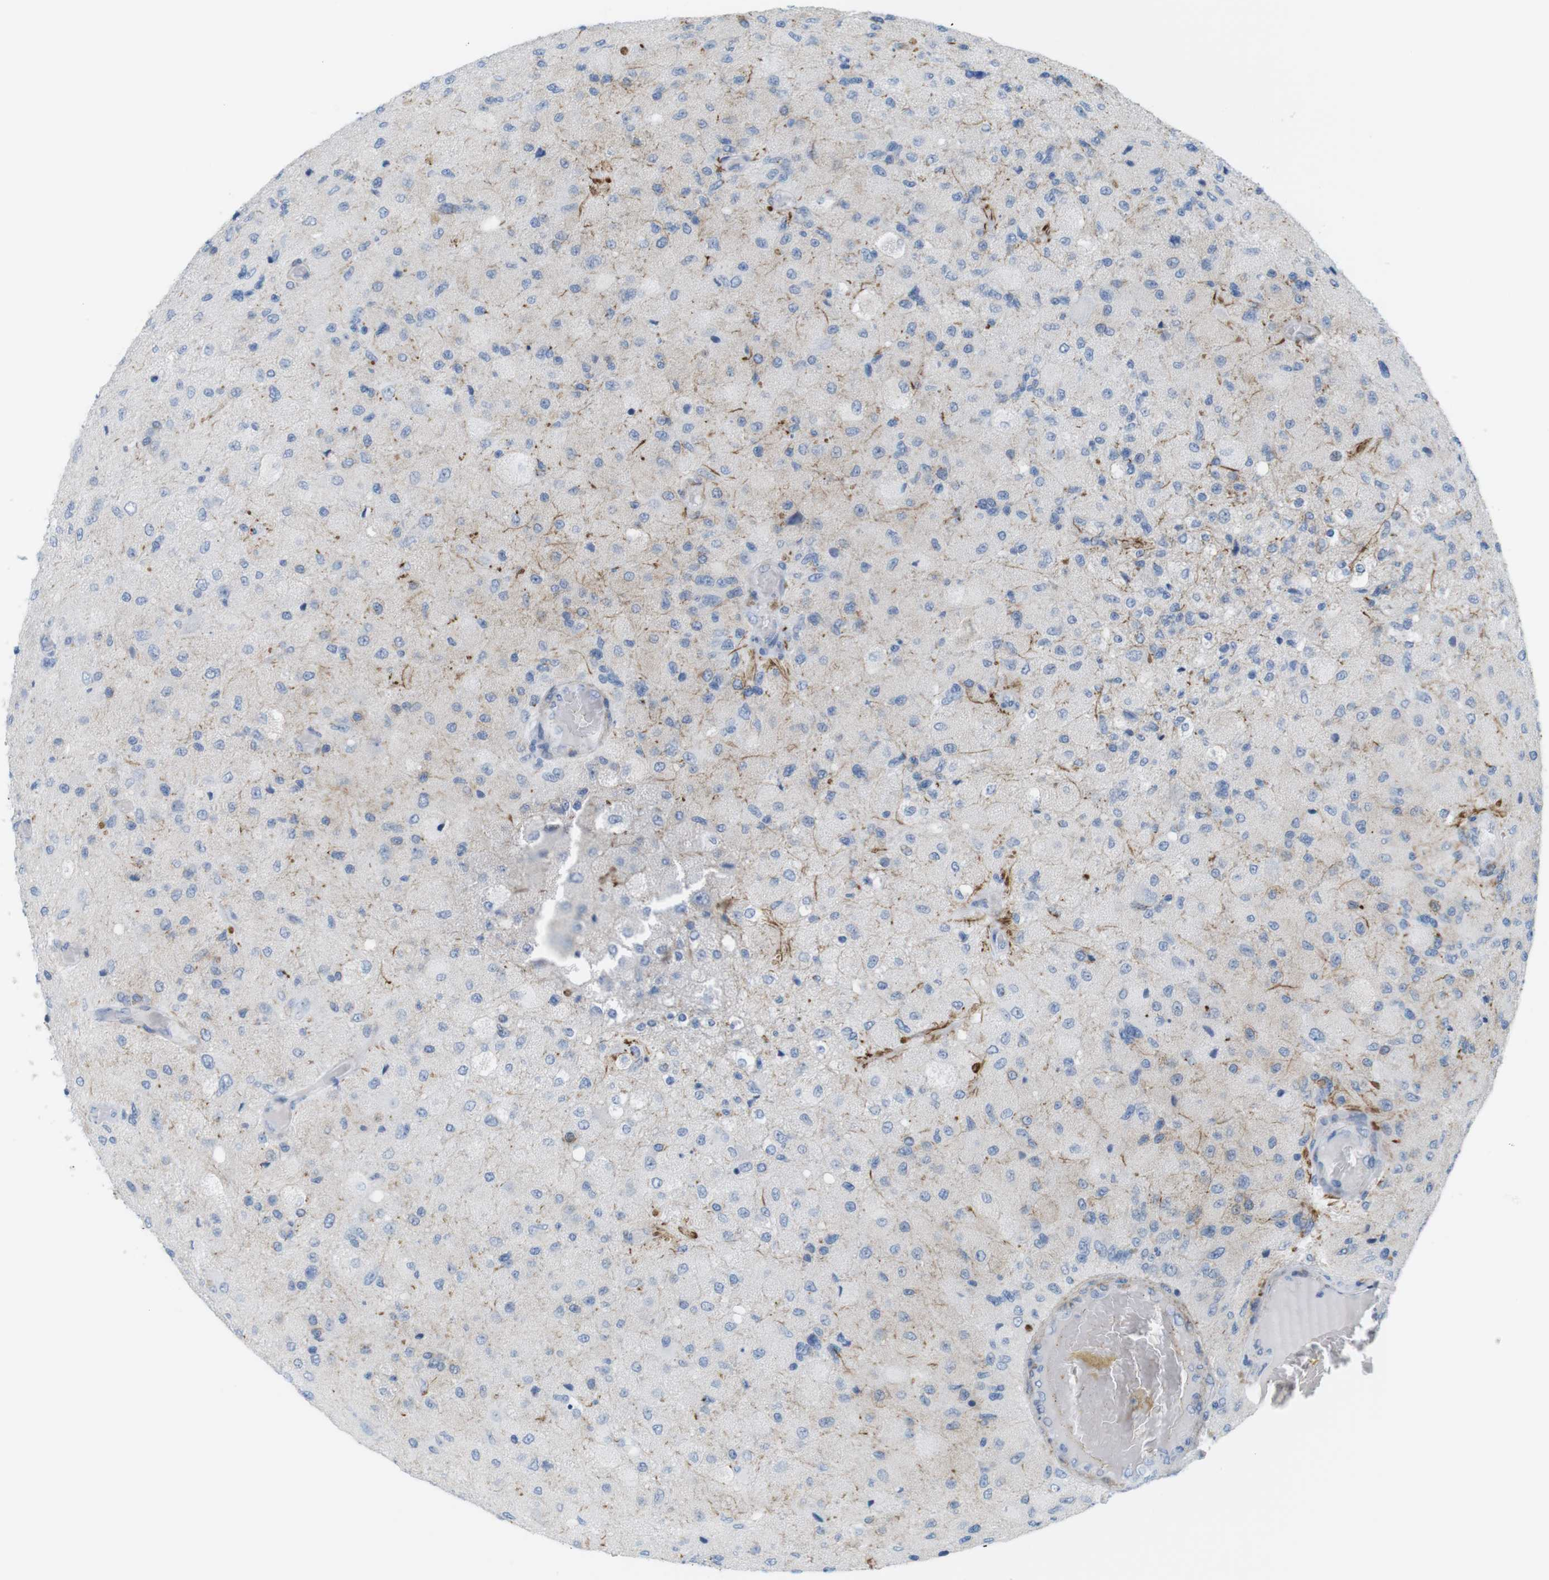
{"staining": {"intensity": "negative", "quantity": "none", "location": "none"}, "tissue": "glioma", "cell_type": "Tumor cells", "image_type": "cancer", "snomed": [{"axis": "morphology", "description": "Normal tissue, NOS"}, {"axis": "morphology", "description": "Glioma, malignant, High grade"}, {"axis": "topography", "description": "Cerebral cortex"}], "caption": "Immunohistochemistry histopathology image of neoplastic tissue: human glioma stained with DAB reveals no significant protein positivity in tumor cells. (DAB immunohistochemistry with hematoxylin counter stain).", "gene": "MYH9", "patient": {"sex": "male", "age": 77}}